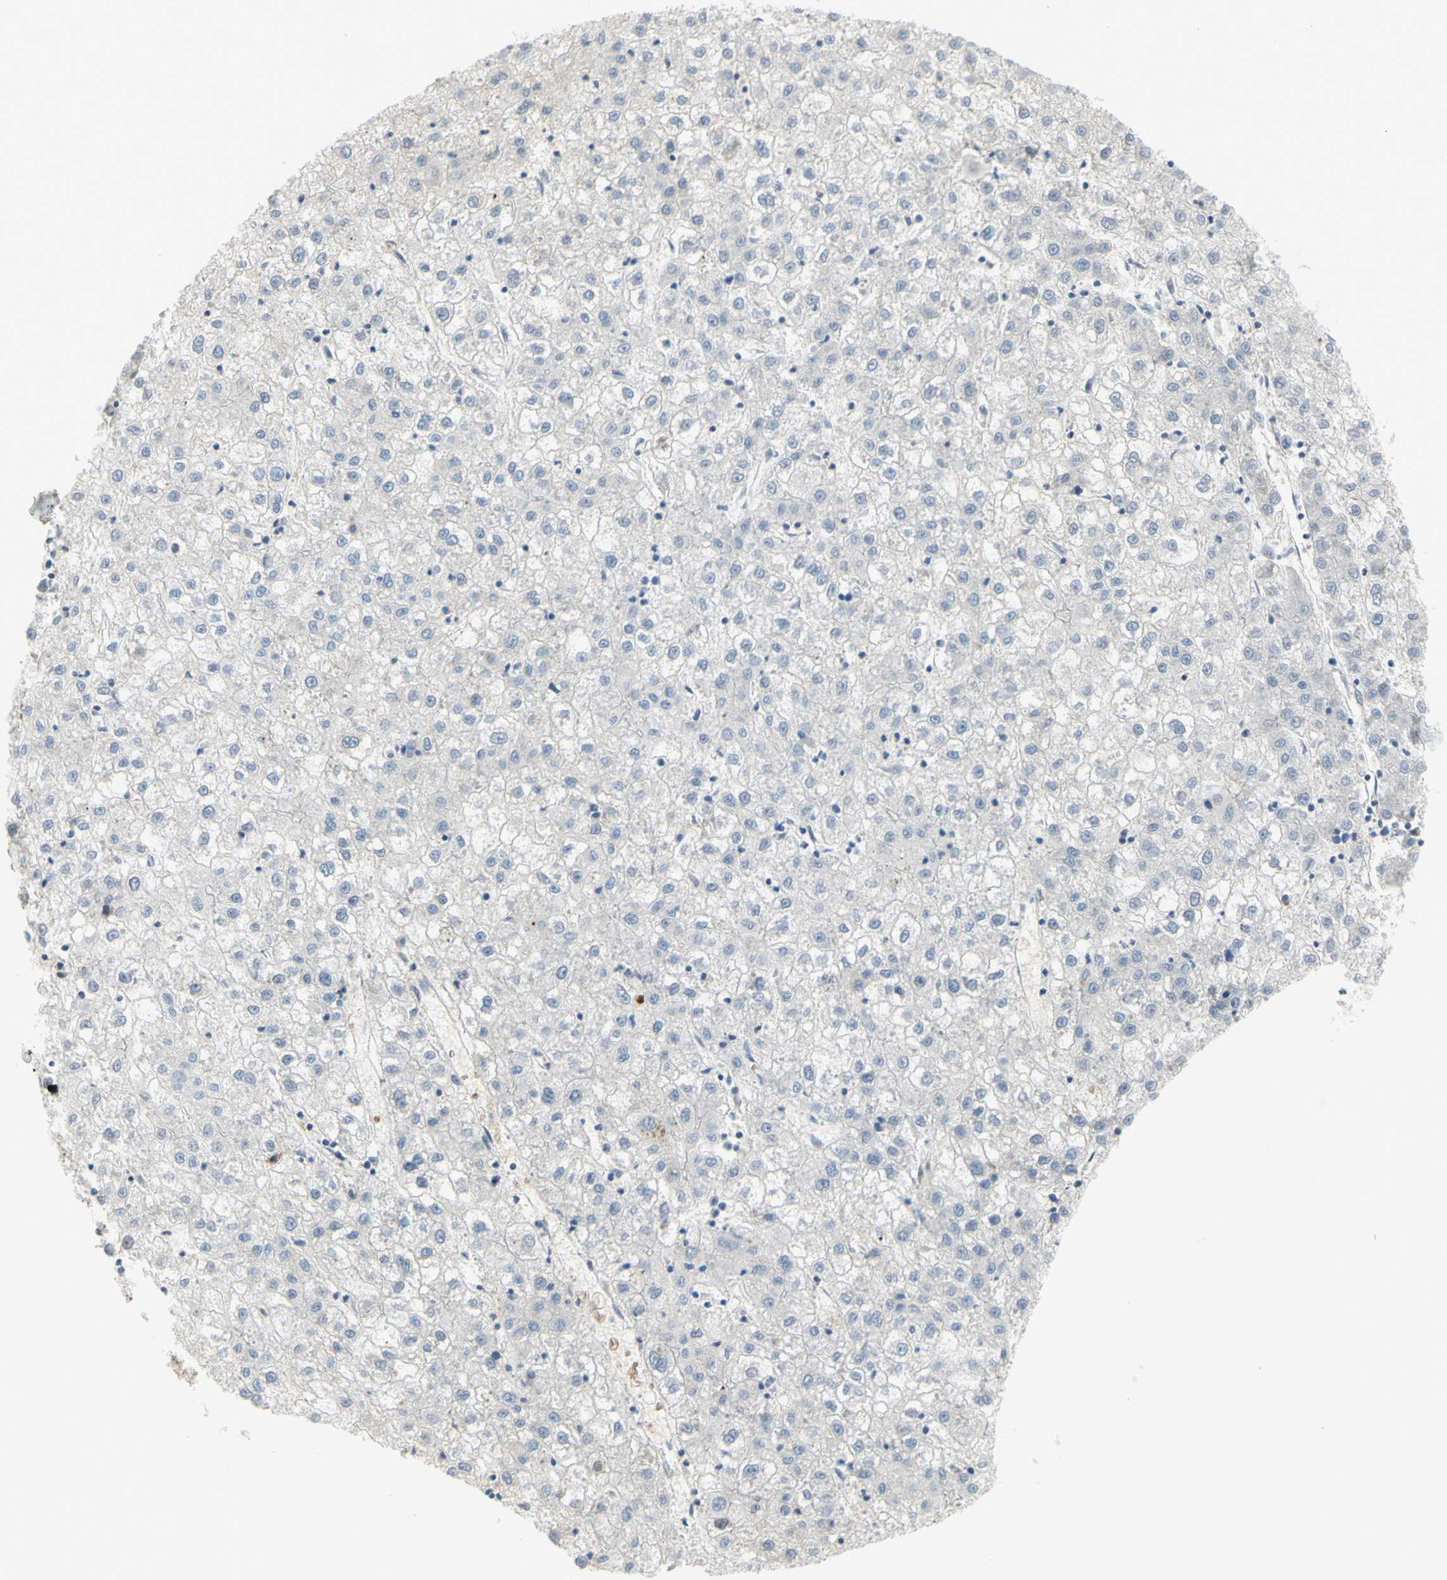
{"staining": {"intensity": "weak", "quantity": "25%-75%", "location": "cytoplasmic/membranous"}, "tissue": "liver cancer", "cell_type": "Tumor cells", "image_type": "cancer", "snomed": [{"axis": "morphology", "description": "Carcinoma, Hepatocellular, NOS"}, {"axis": "topography", "description": "Liver"}], "caption": "A histopathology image of human hepatocellular carcinoma (liver) stained for a protein shows weak cytoplasmic/membranous brown staining in tumor cells.", "gene": "MUC1", "patient": {"sex": "male", "age": 72}}